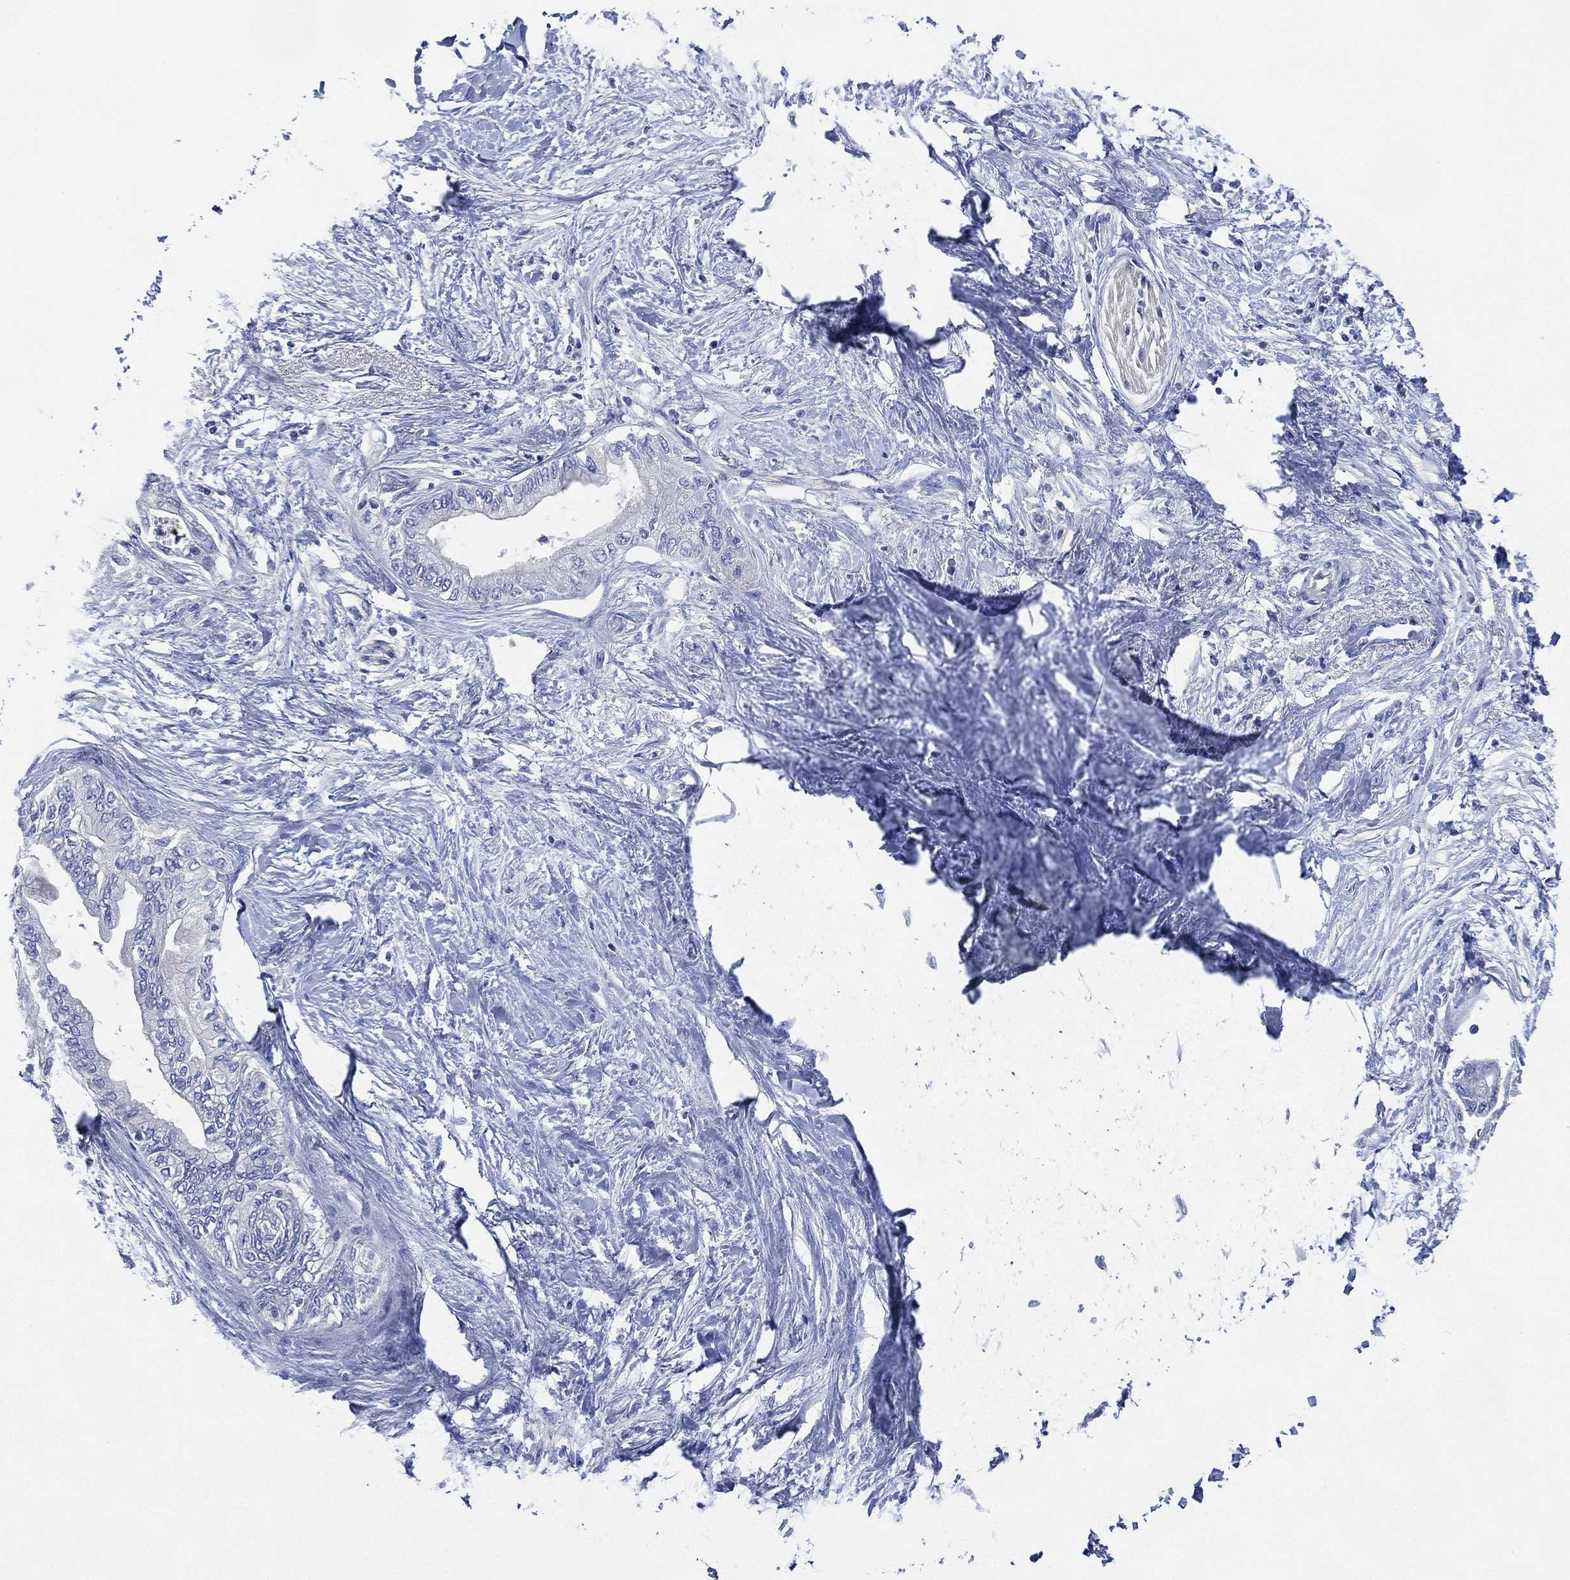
{"staining": {"intensity": "negative", "quantity": "none", "location": "none"}, "tissue": "pancreatic cancer", "cell_type": "Tumor cells", "image_type": "cancer", "snomed": [{"axis": "morphology", "description": "Normal tissue, NOS"}, {"axis": "morphology", "description": "Adenocarcinoma, NOS"}, {"axis": "topography", "description": "Pancreas"}, {"axis": "topography", "description": "Duodenum"}], "caption": "Pancreatic cancer was stained to show a protein in brown. There is no significant expression in tumor cells.", "gene": "CCDC70", "patient": {"sex": "female", "age": 60}}